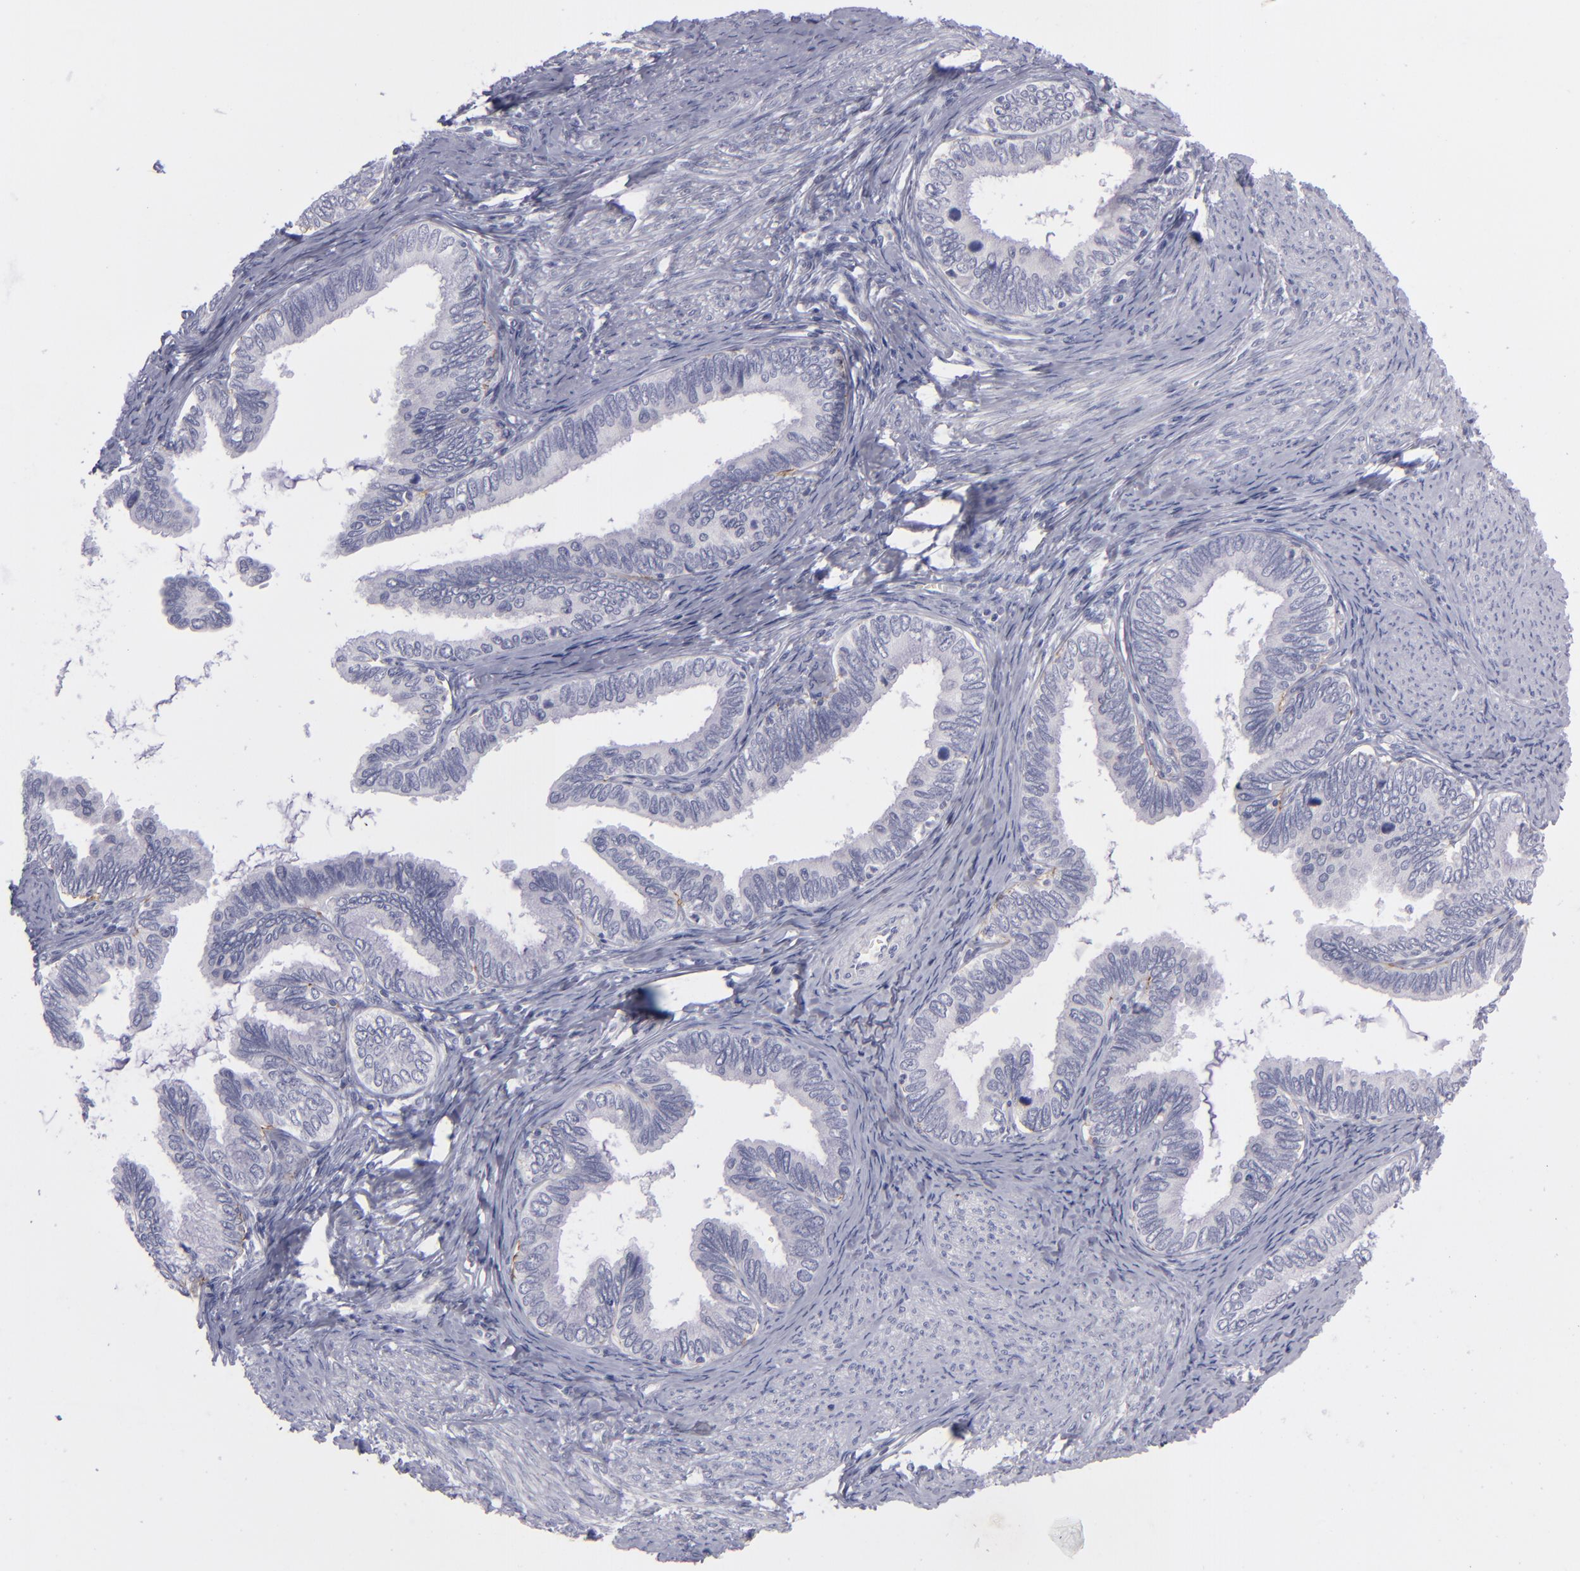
{"staining": {"intensity": "negative", "quantity": "none", "location": "none"}, "tissue": "cervical cancer", "cell_type": "Tumor cells", "image_type": "cancer", "snomed": [{"axis": "morphology", "description": "Adenocarcinoma, NOS"}, {"axis": "topography", "description": "Cervix"}], "caption": "This is an IHC image of cervical cancer. There is no staining in tumor cells.", "gene": "ITGB4", "patient": {"sex": "female", "age": 49}}